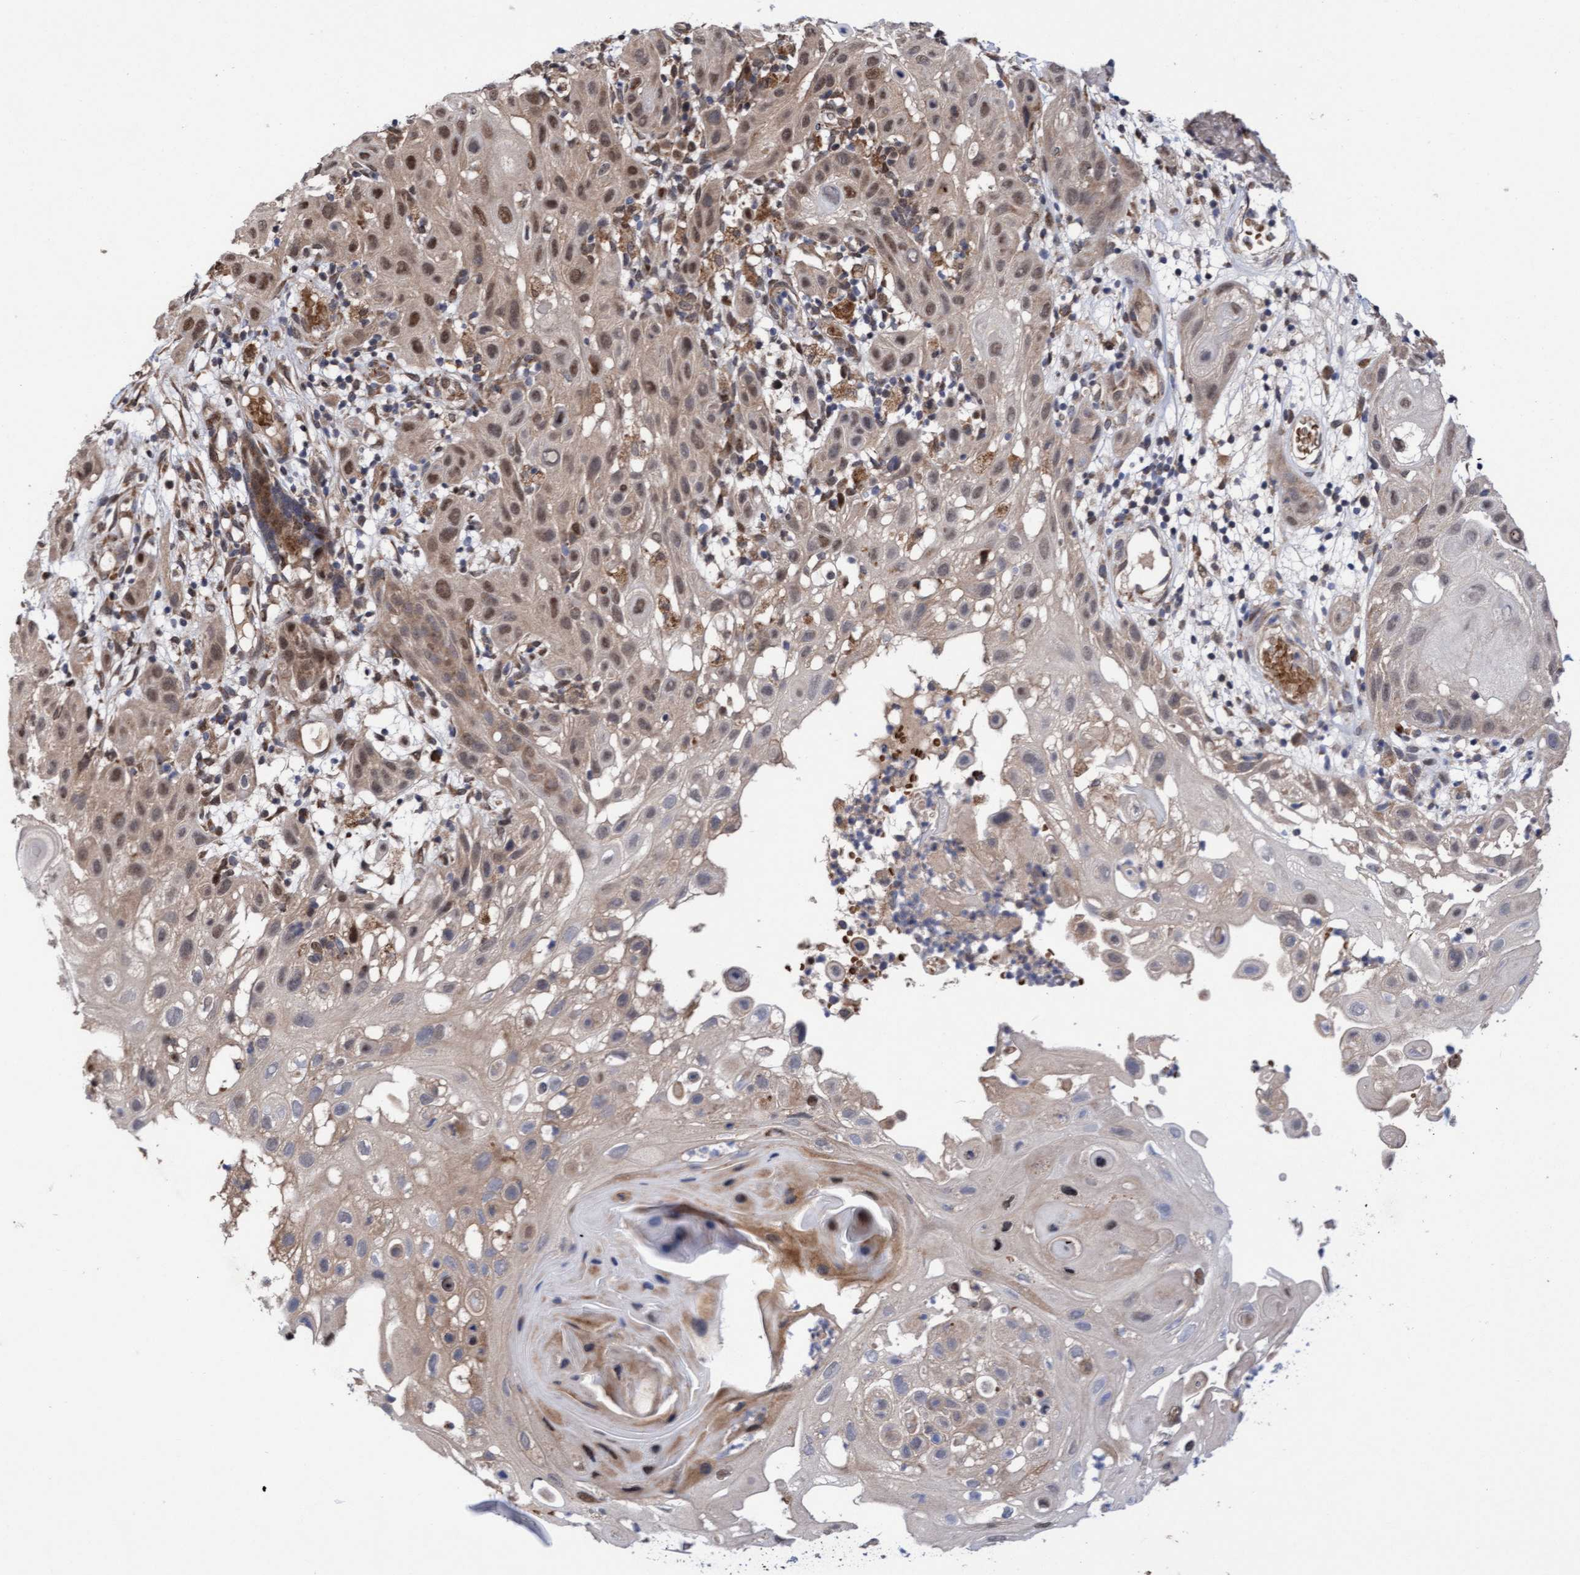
{"staining": {"intensity": "moderate", "quantity": ">75%", "location": "cytoplasmic/membranous,nuclear"}, "tissue": "skin cancer", "cell_type": "Tumor cells", "image_type": "cancer", "snomed": [{"axis": "morphology", "description": "Squamous cell carcinoma, NOS"}, {"axis": "topography", "description": "Skin"}], "caption": "Skin cancer tissue displays moderate cytoplasmic/membranous and nuclear expression in about >75% of tumor cells, visualized by immunohistochemistry.", "gene": "TANC2", "patient": {"sex": "female", "age": 96}}